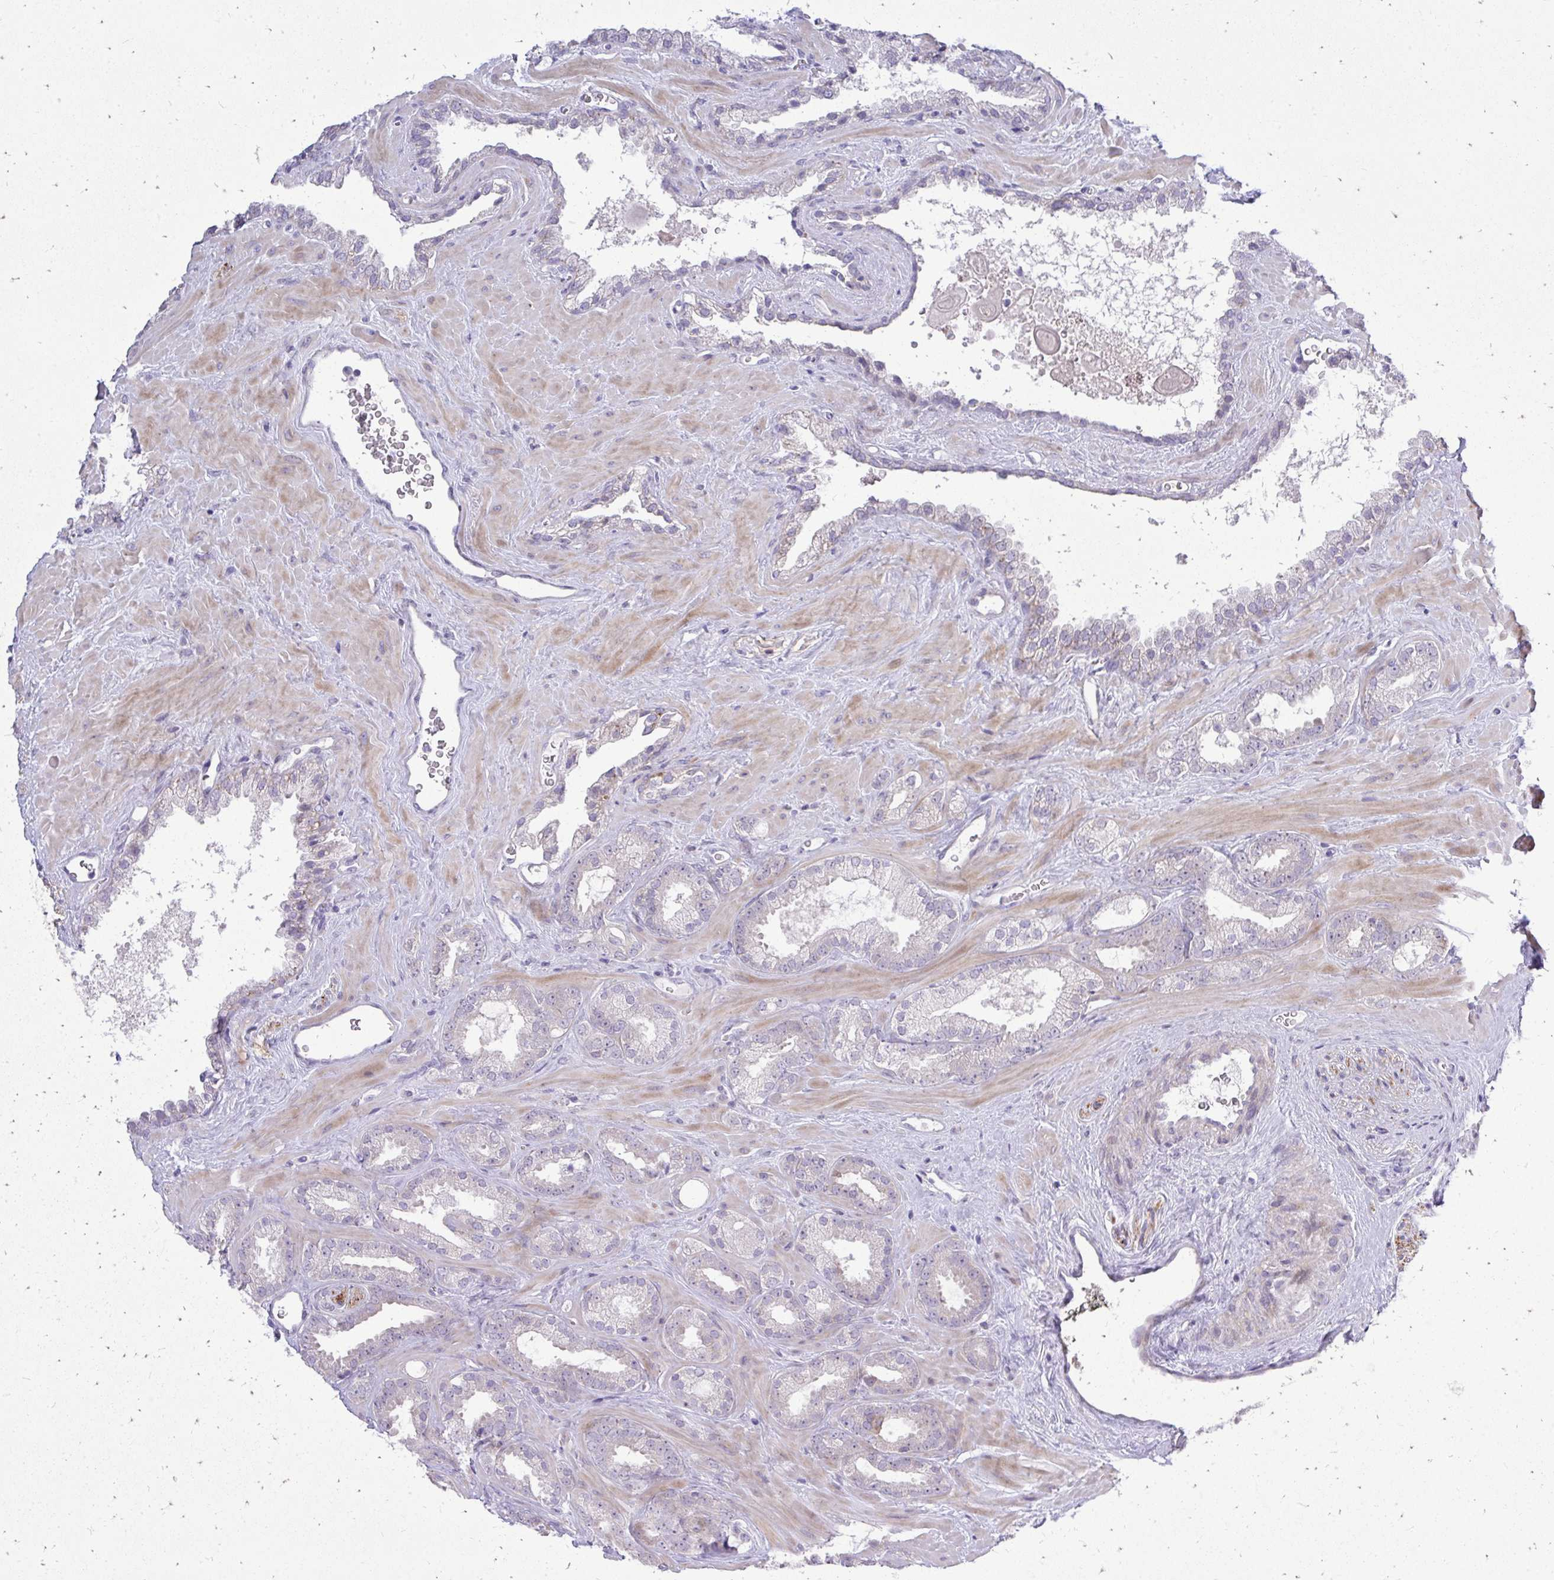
{"staining": {"intensity": "negative", "quantity": "none", "location": "none"}, "tissue": "prostate cancer", "cell_type": "Tumor cells", "image_type": "cancer", "snomed": [{"axis": "morphology", "description": "Adenocarcinoma, Low grade"}, {"axis": "topography", "description": "Prostate"}], "caption": "This is a histopathology image of immunohistochemistry (IHC) staining of low-grade adenocarcinoma (prostate), which shows no expression in tumor cells.", "gene": "OR8D1", "patient": {"sex": "male", "age": 62}}